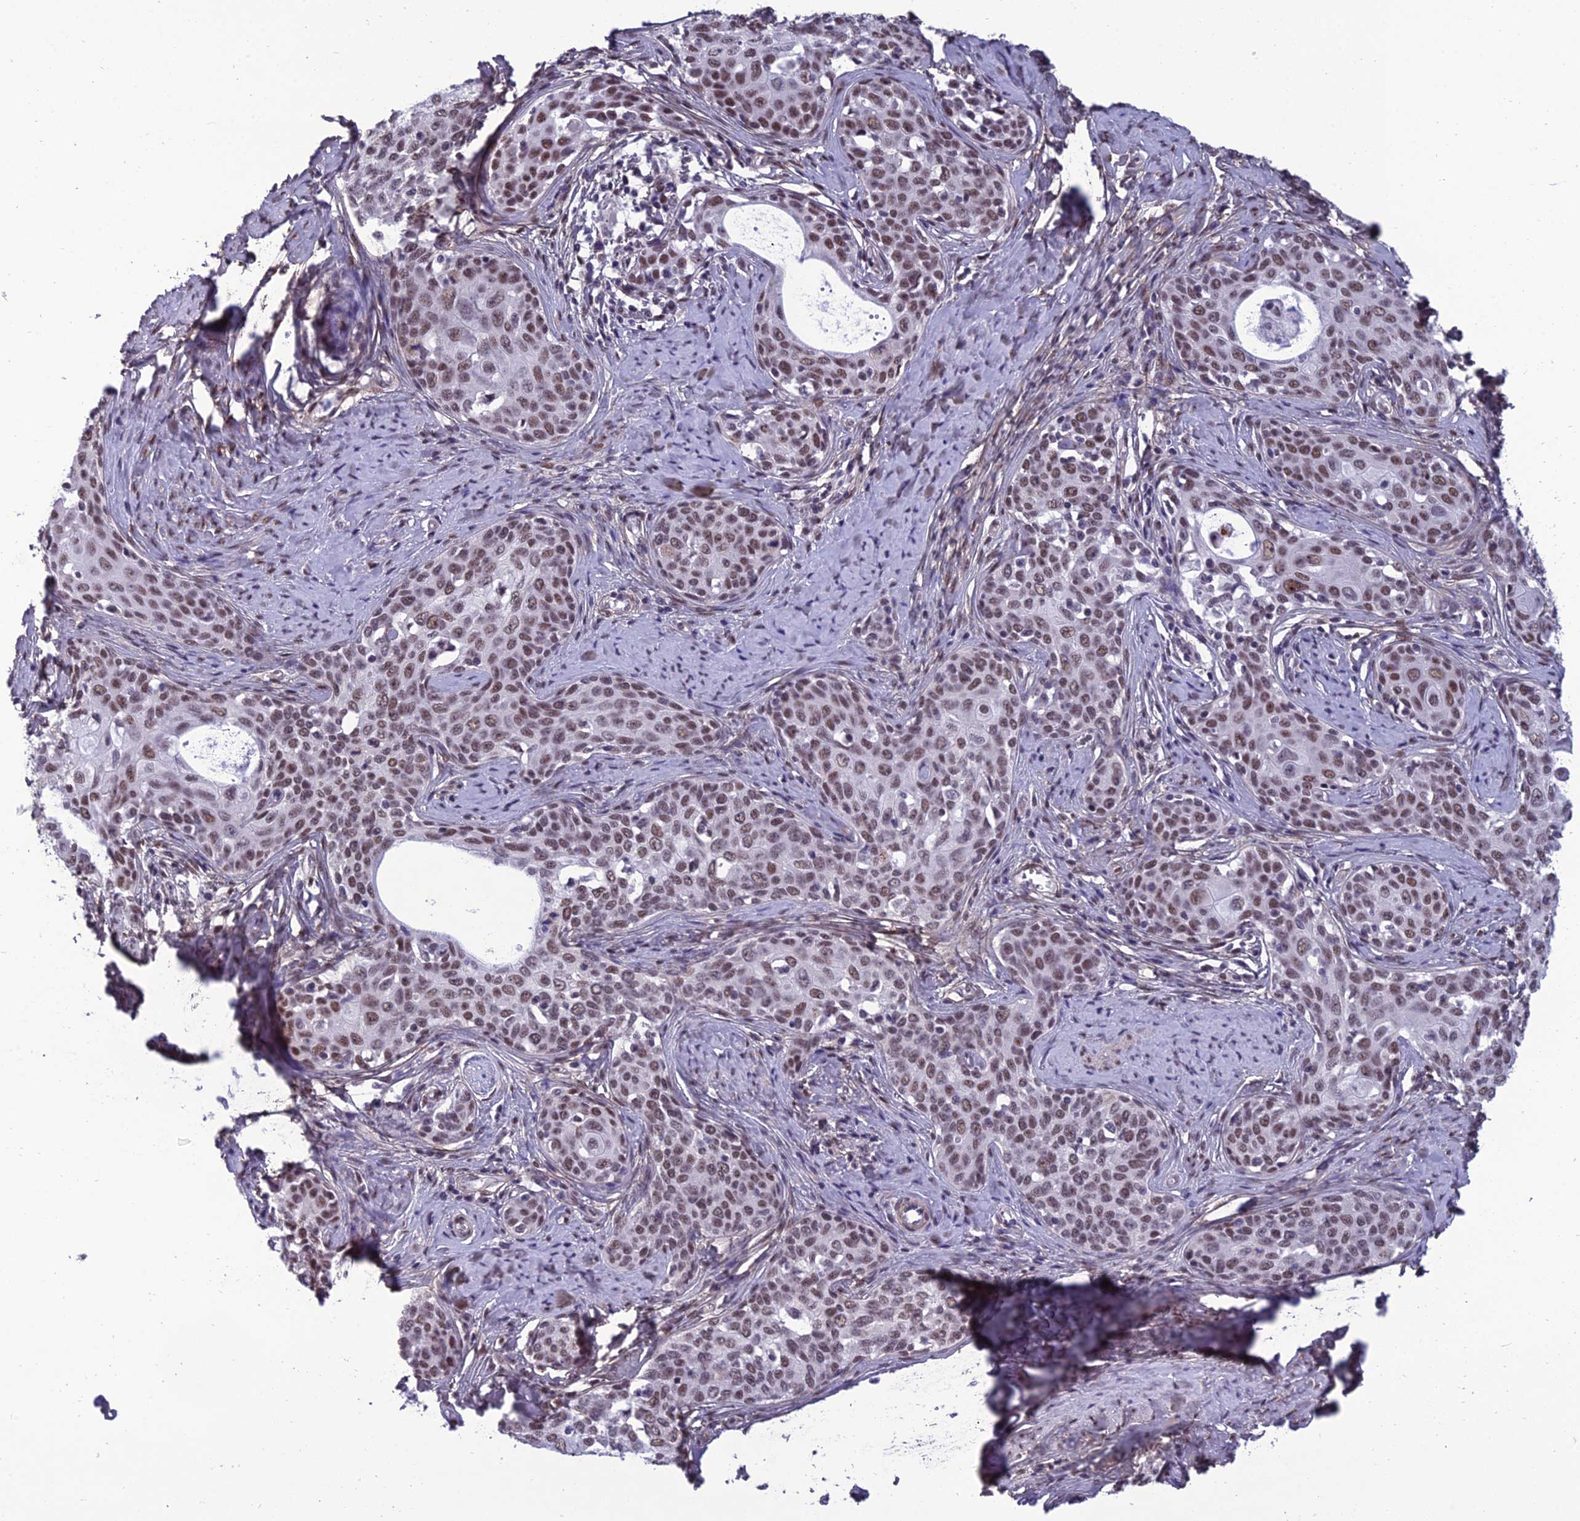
{"staining": {"intensity": "moderate", "quantity": ">75%", "location": "nuclear"}, "tissue": "cervical cancer", "cell_type": "Tumor cells", "image_type": "cancer", "snomed": [{"axis": "morphology", "description": "Squamous cell carcinoma, NOS"}, {"axis": "morphology", "description": "Adenocarcinoma, NOS"}, {"axis": "topography", "description": "Cervix"}], "caption": "A medium amount of moderate nuclear positivity is seen in approximately >75% of tumor cells in cervical cancer (adenocarcinoma) tissue.", "gene": "RSRC1", "patient": {"sex": "female", "age": 52}}